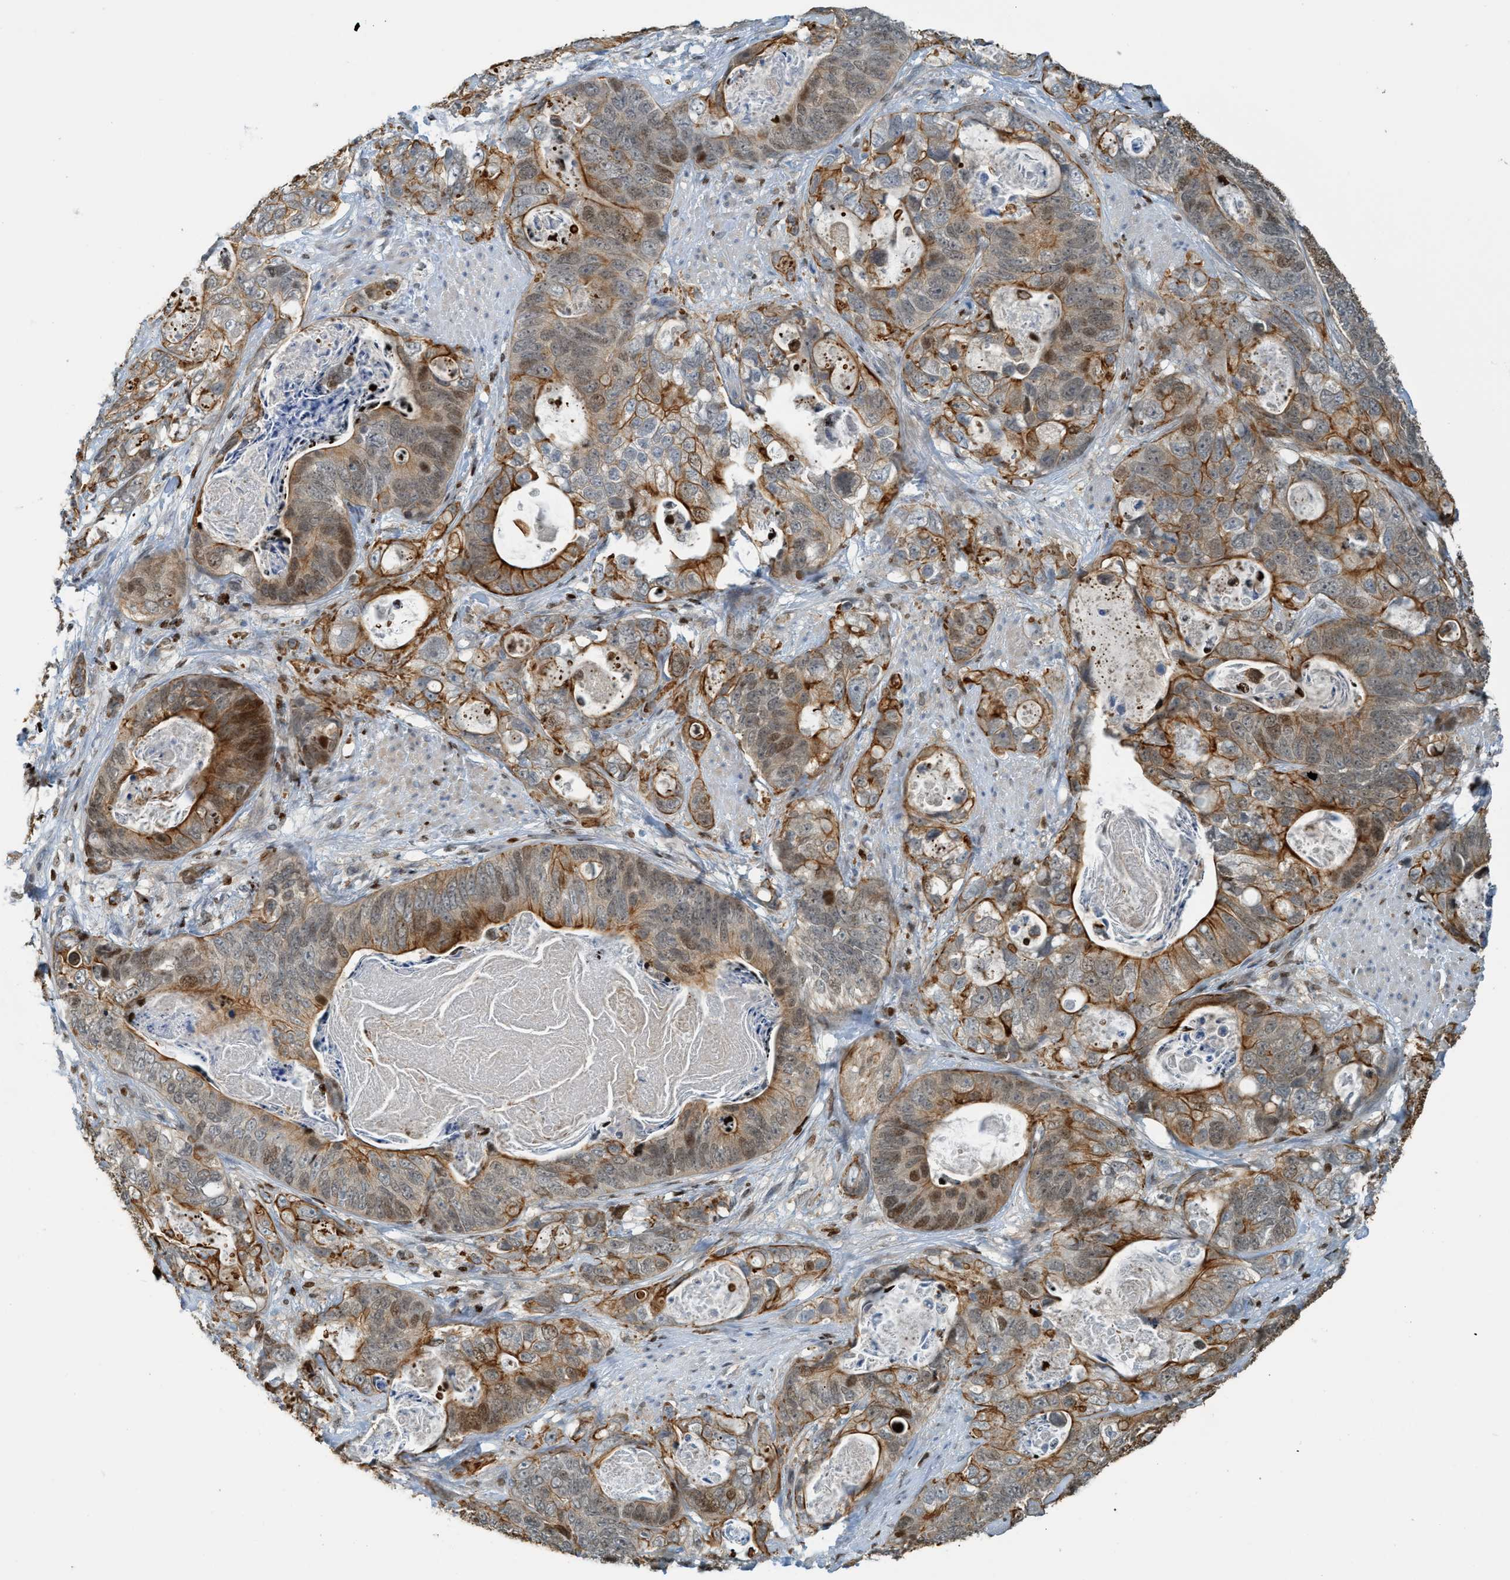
{"staining": {"intensity": "moderate", "quantity": ">75%", "location": "cytoplasmic/membranous,nuclear"}, "tissue": "stomach cancer", "cell_type": "Tumor cells", "image_type": "cancer", "snomed": [{"axis": "morphology", "description": "Adenocarcinoma, NOS"}, {"axis": "topography", "description": "Stomach"}], "caption": "This histopathology image shows IHC staining of stomach cancer (adenocarcinoma), with medium moderate cytoplasmic/membranous and nuclear expression in about >75% of tumor cells.", "gene": "SH3D19", "patient": {"sex": "female", "age": 89}}